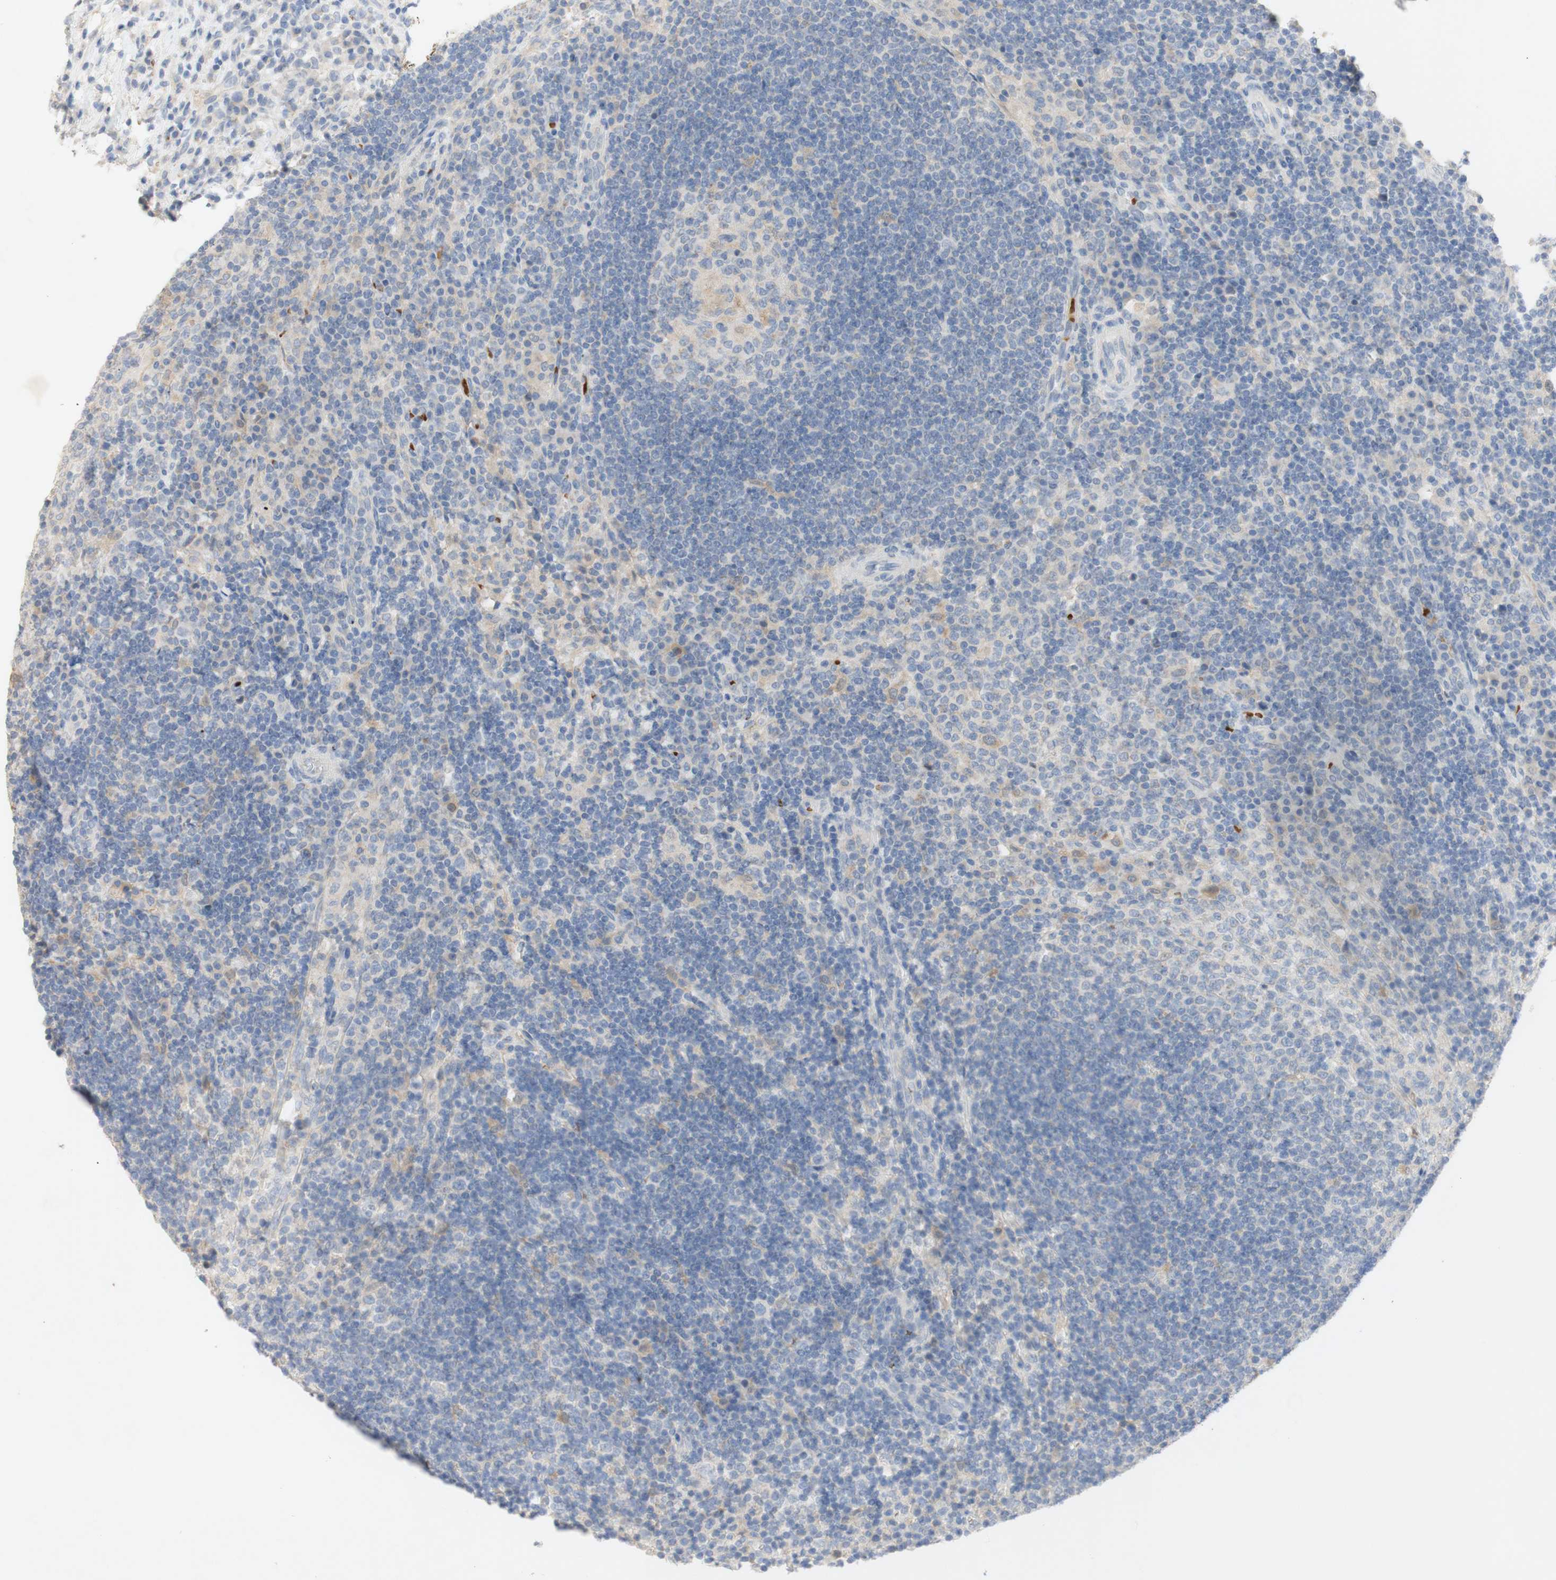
{"staining": {"intensity": "weak", "quantity": "<25%", "location": "cytoplasmic/membranous"}, "tissue": "lymph node", "cell_type": "Germinal center cells", "image_type": "normal", "snomed": [{"axis": "morphology", "description": "Normal tissue, NOS"}, {"axis": "topography", "description": "Lymph node"}], "caption": "DAB immunohistochemical staining of benign lymph node shows no significant staining in germinal center cells.", "gene": "EPO", "patient": {"sex": "female", "age": 53}}